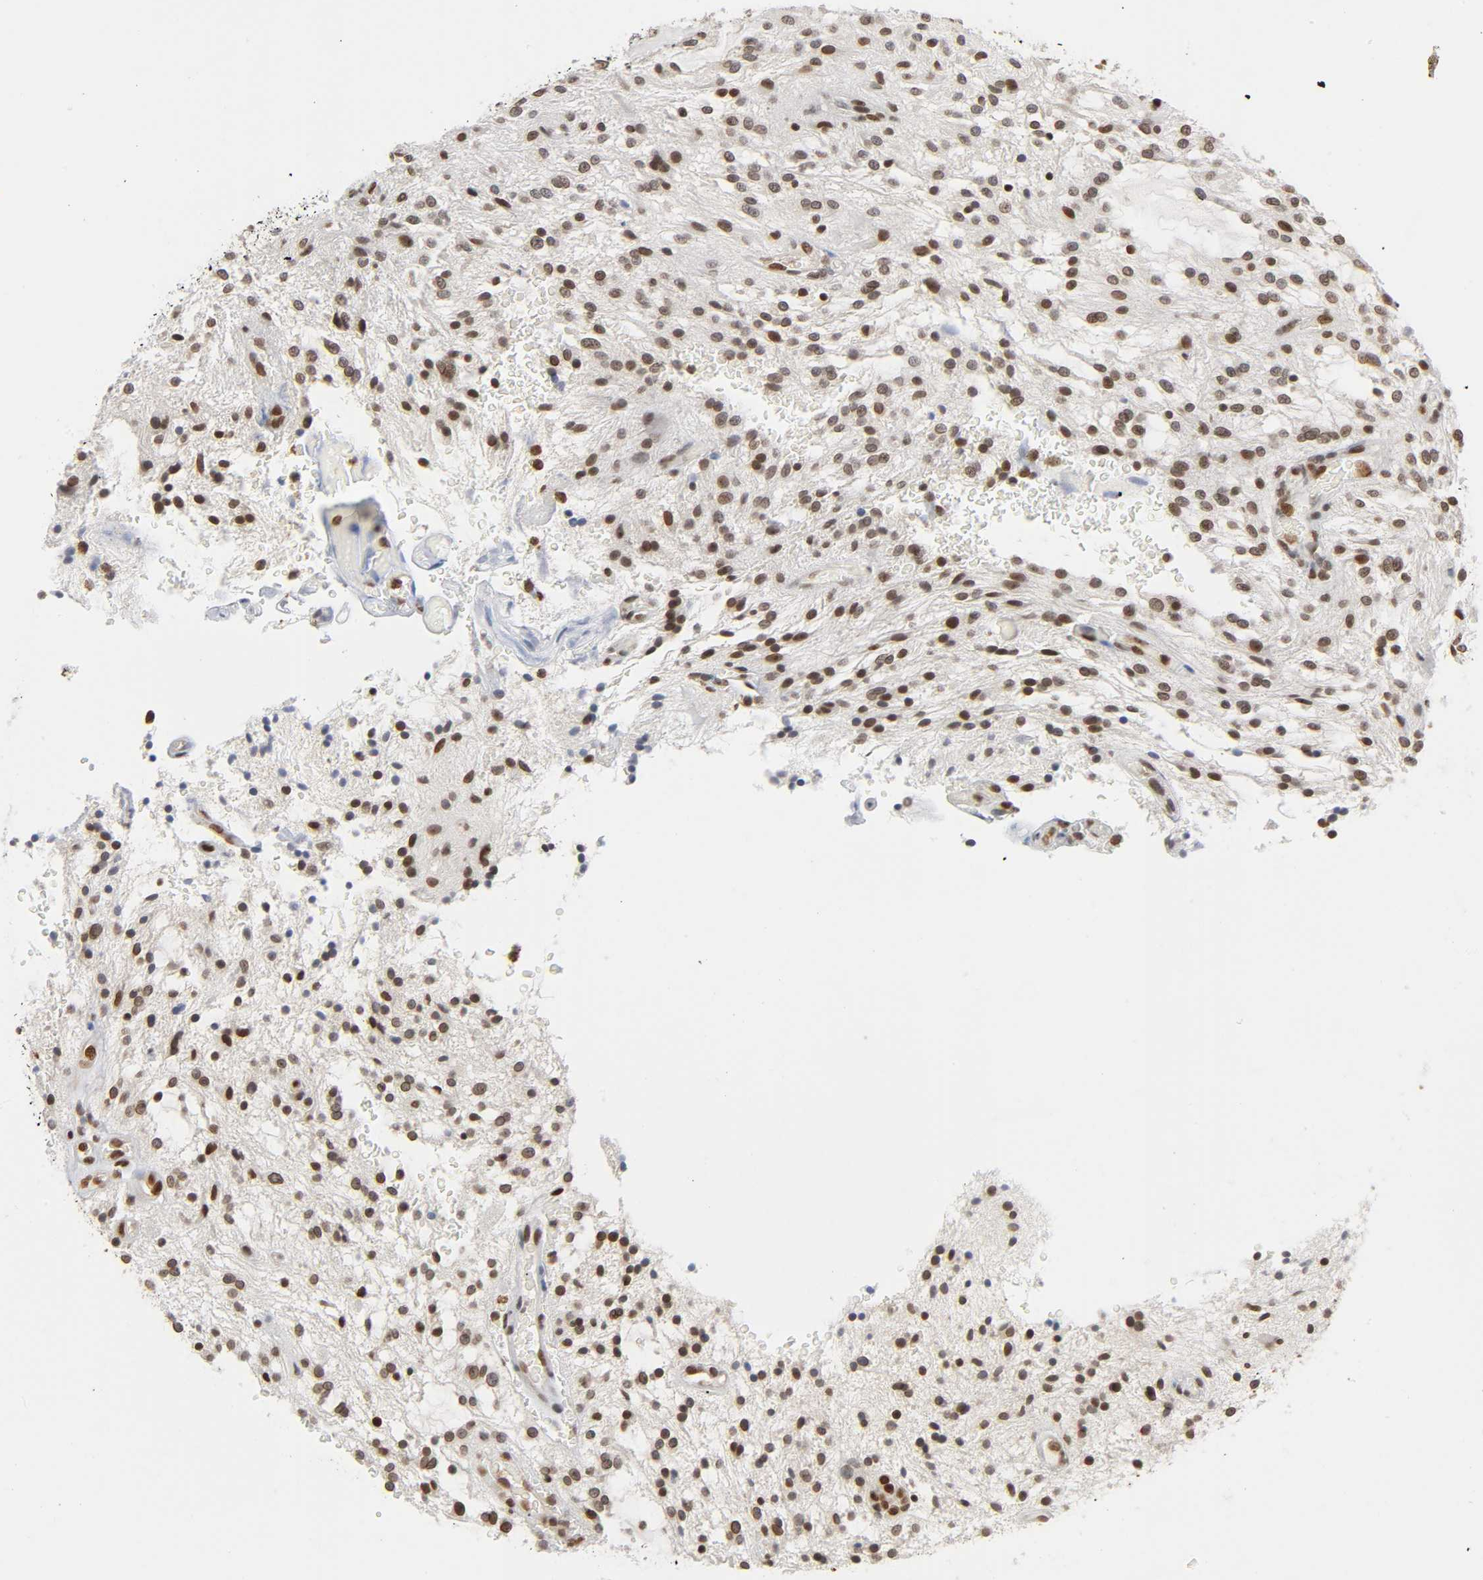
{"staining": {"intensity": "strong", "quantity": ">75%", "location": "nuclear"}, "tissue": "glioma", "cell_type": "Tumor cells", "image_type": "cancer", "snomed": [{"axis": "morphology", "description": "Glioma, malignant, NOS"}, {"axis": "topography", "description": "Cerebellum"}], "caption": "Protein staining by IHC shows strong nuclear staining in approximately >75% of tumor cells in glioma (malignant). The protein of interest is shown in brown color, while the nuclei are stained blue.", "gene": "SUMO1", "patient": {"sex": "female", "age": 10}}